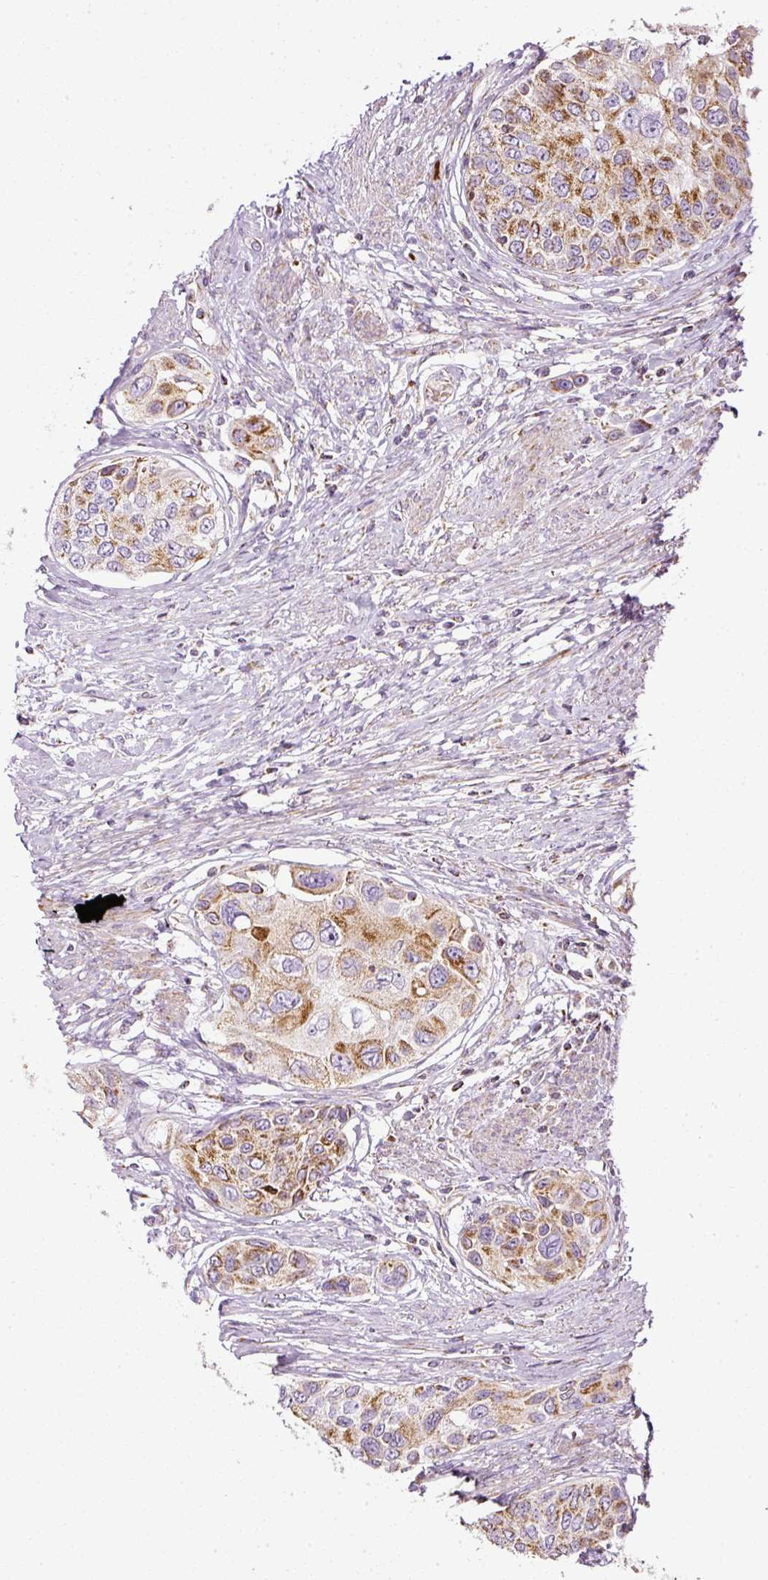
{"staining": {"intensity": "moderate", "quantity": ">75%", "location": "cytoplasmic/membranous"}, "tissue": "urothelial cancer", "cell_type": "Tumor cells", "image_type": "cancer", "snomed": [{"axis": "morphology", "description": "Urothelial carcinoma, High grade"}, {"axis": "topography", "description": "Urinary bladder"}], "caption": "High-grade urothelial carcinoma tissue reveals moderate cytoplasmic/membranous expression in about >75% of tumor cells, visualized by immunohistochemistry. The protein of interest is stained brown, and the nuclei are stained in blue (DAB IHC with brightfield microscopy, high magnification).", "gene": "SDHA", "patient": {"sex": "female", "age": 56}}